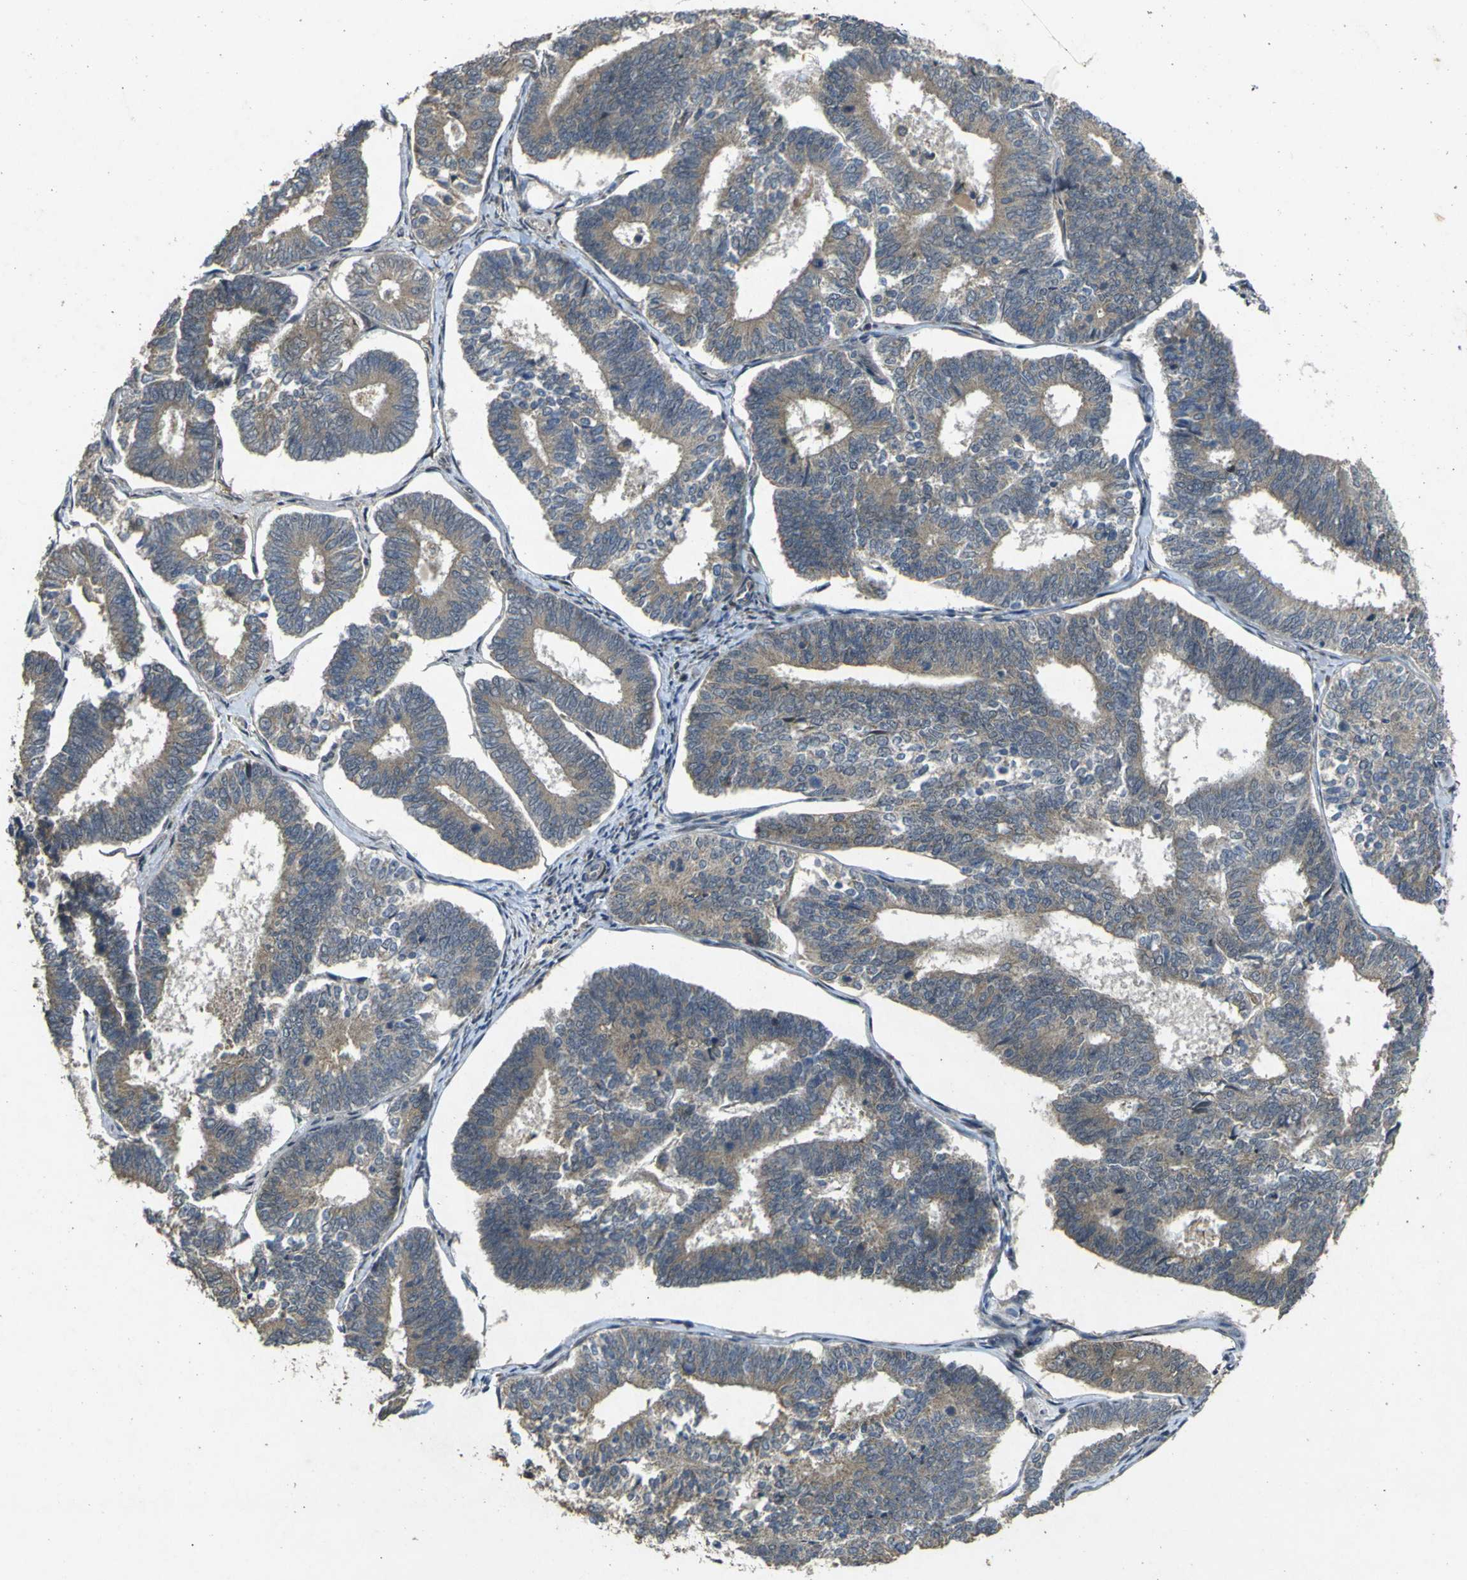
{"staining": {"intensity": "moderate", "quantity": ">75%", "location": "cytoplasmic/membranous"}, "tissue": "endometrial cancer", "cell_type": "Tumor cells", "image_type": "cancer", "snomed": [{"axis": "morphology", "description": "Adenocarcinoma, NOS"}, {"axis": "topography", "description": "Endometrium"}], "caption": "Immunohistochemical staining of human endometrial cancer (adenocarcinoma) demonstrates moderate cytoplasmic/membranous protein positivity in about >75% of tumor cells. (IHC, brightfield microscopy, high magnification).", "gene": "MAGI2", "patient": {"sex": "female", "age": 70}}